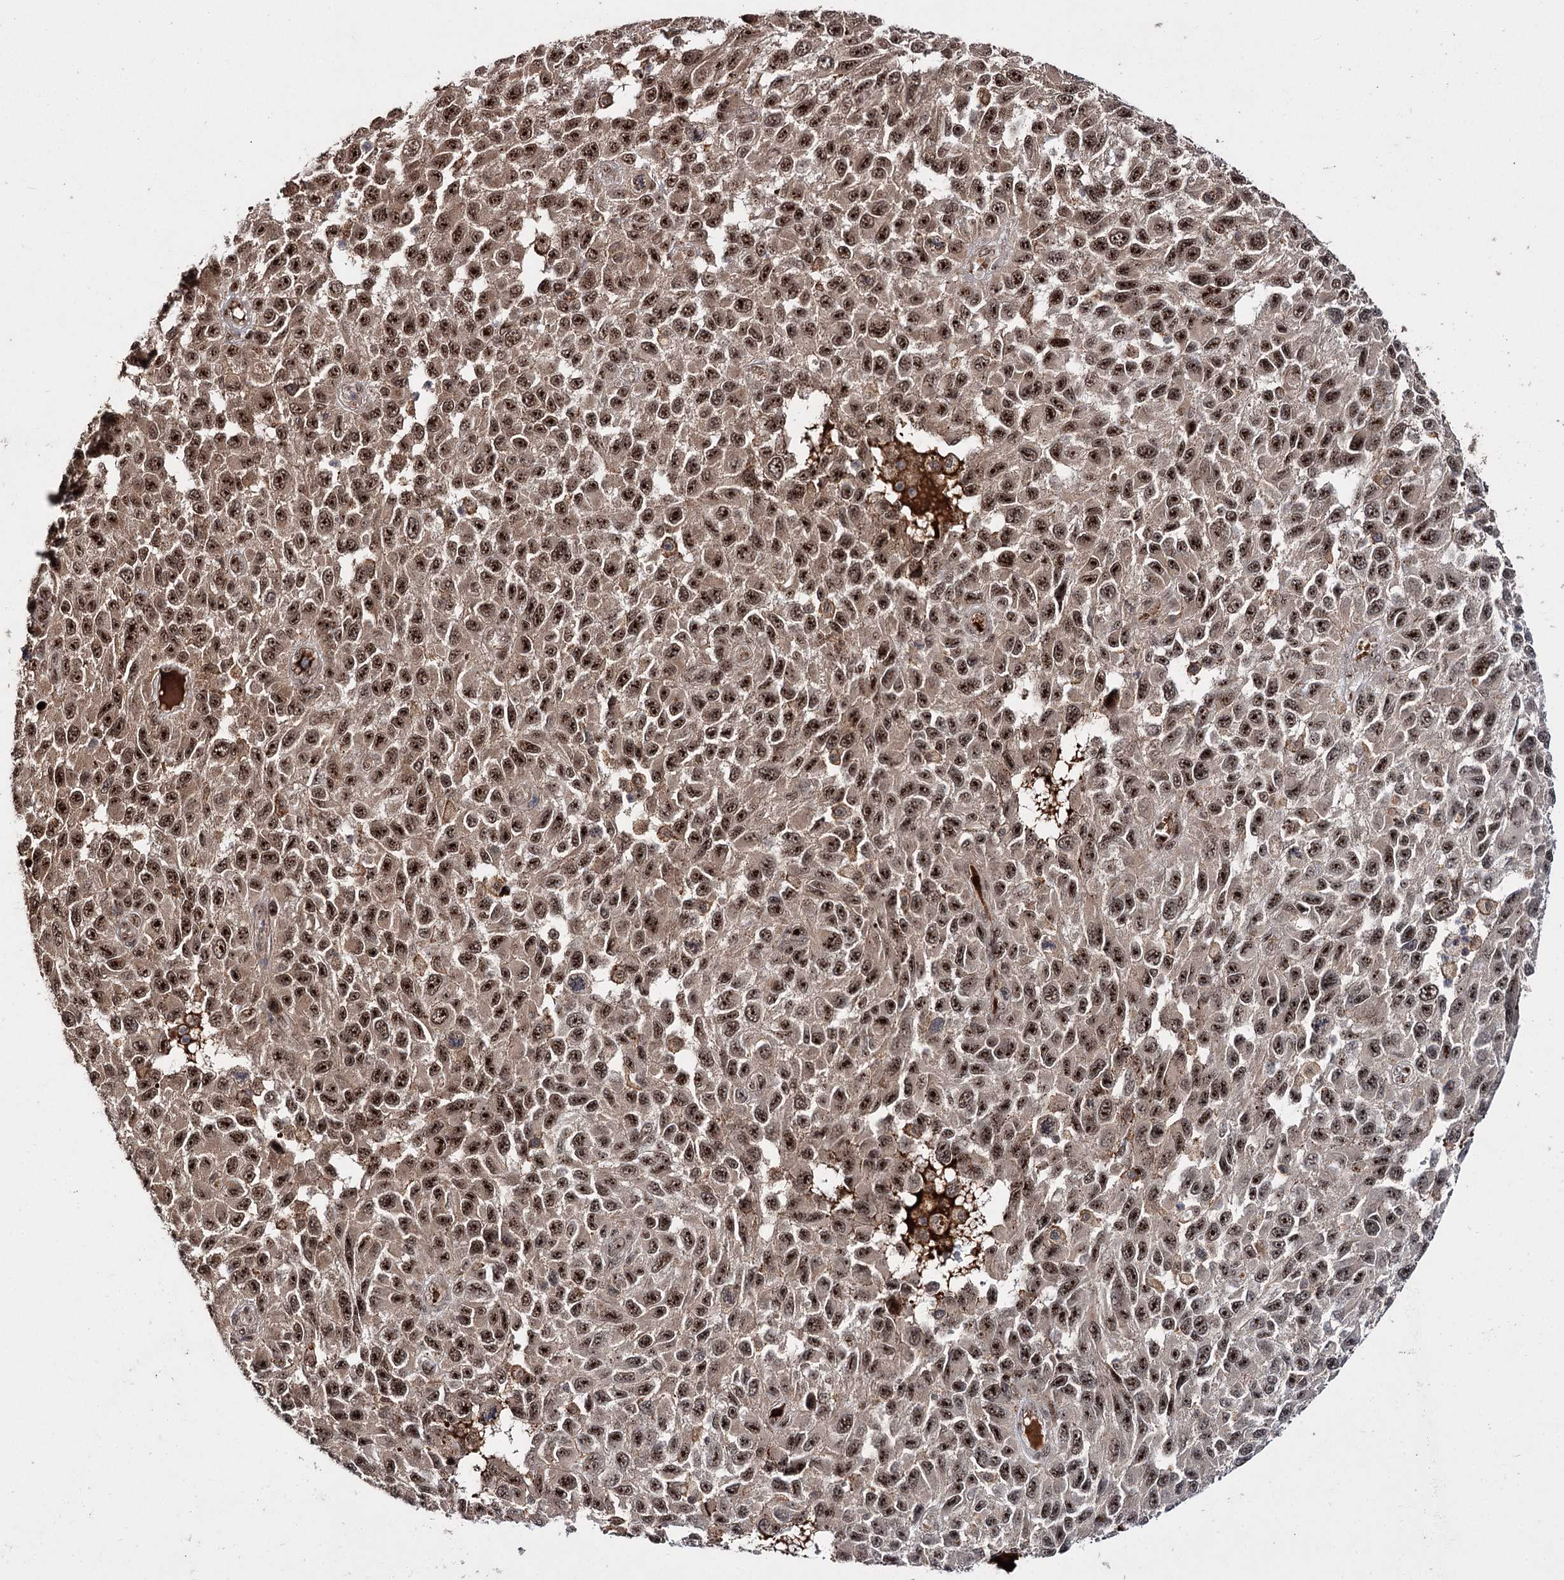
{"staining": {"intensity": "strong", "quantity": ">75%", "location": "nuclear"}, "tissue": "melanoma", "cell_type": "Tumor cells", "image_type": "cancer", "snomed": [{"axis": "morphology", "description": "Normal tissue, NOS"}, {"axis": "morphology", "description": "Malignant melanoma, NOS"}, {"axis": "topography", "description": "Skin"}], "caption": "Malignant melanoma stained with a brown dye shows strong nuclear positive positivity in approximately >75% of tumor cells.", "gene": "MKNK2", "patient": {"sex": "female", "age": 96}}